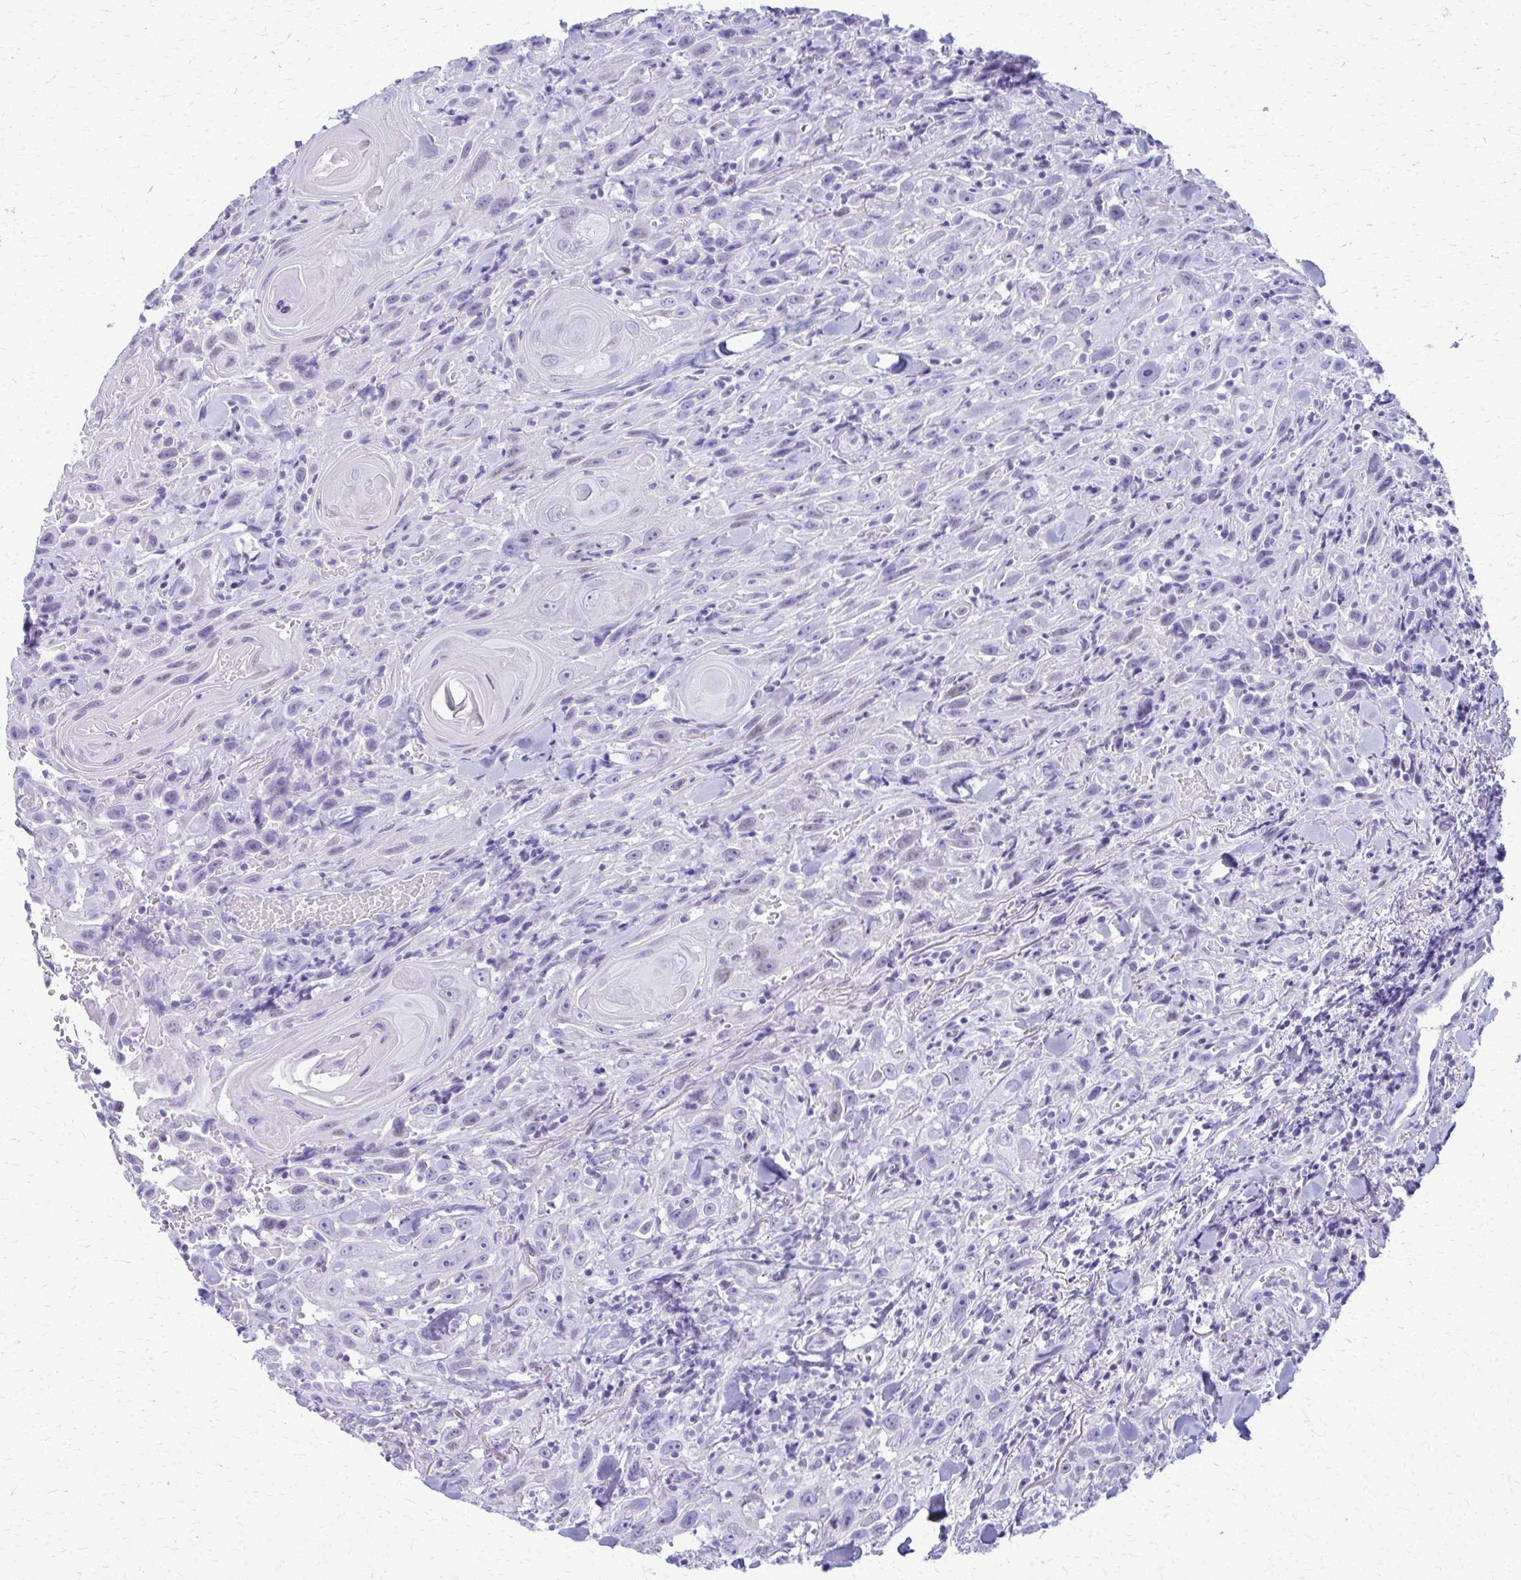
{"staining": {"intensity": "negative", "quantity": "none", "location": "none"}, "tissue": "head and neck cancer", "cell_type": "Tumor cells", "image_type": "cancer", "snomed": [{"axis": "morphology", "description": "Squamous cell carcinoma, NOS"}, {"axis": "topography", "description": "Head-Neck"}], "caption": "Immunohistochemical staining of head and neck cancer (squamous cell carcinoma) shows no significant expression in tumor cells.", "gene": "ACSM2B", "patient": {"sex": "female", "age": 95}}